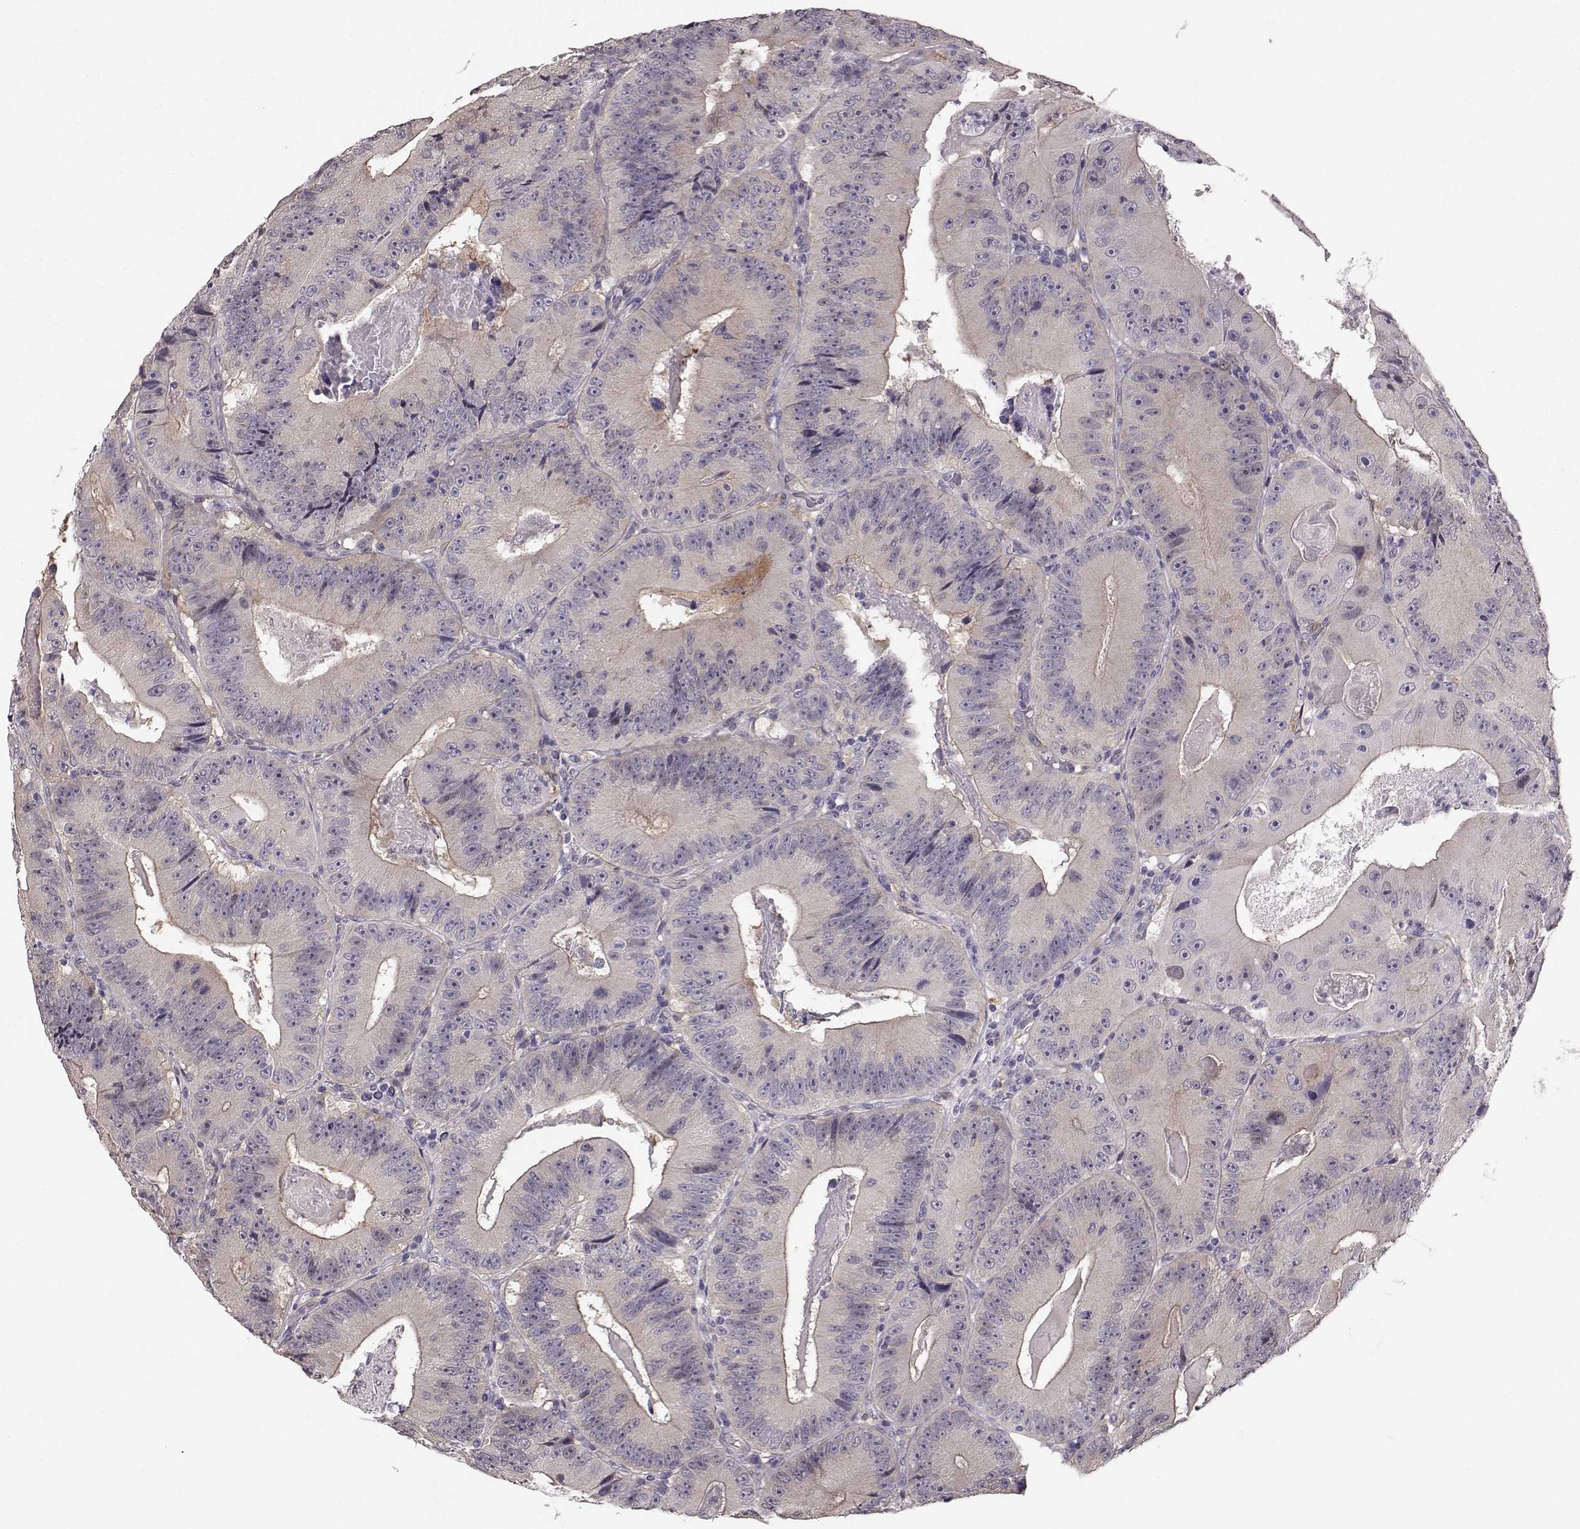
{"staining": {"intensity": "negative", "quantity": "none", "location": "none"}, "tissue": "colorectal cancer", "cell_type": "Tumor cells", "image_type": "cancer", "snomed": [{"axis": "morphology", "description": "Adenocarcinoma, NOS"}, {"axis": "topography", "description": "Colon"}], "caption": "The micrograph shows no significant expression in tumor cells of colorectal adenocarcinoma.", "gene": "GPR50", "patient": {"sex": "female", "age": 86}}